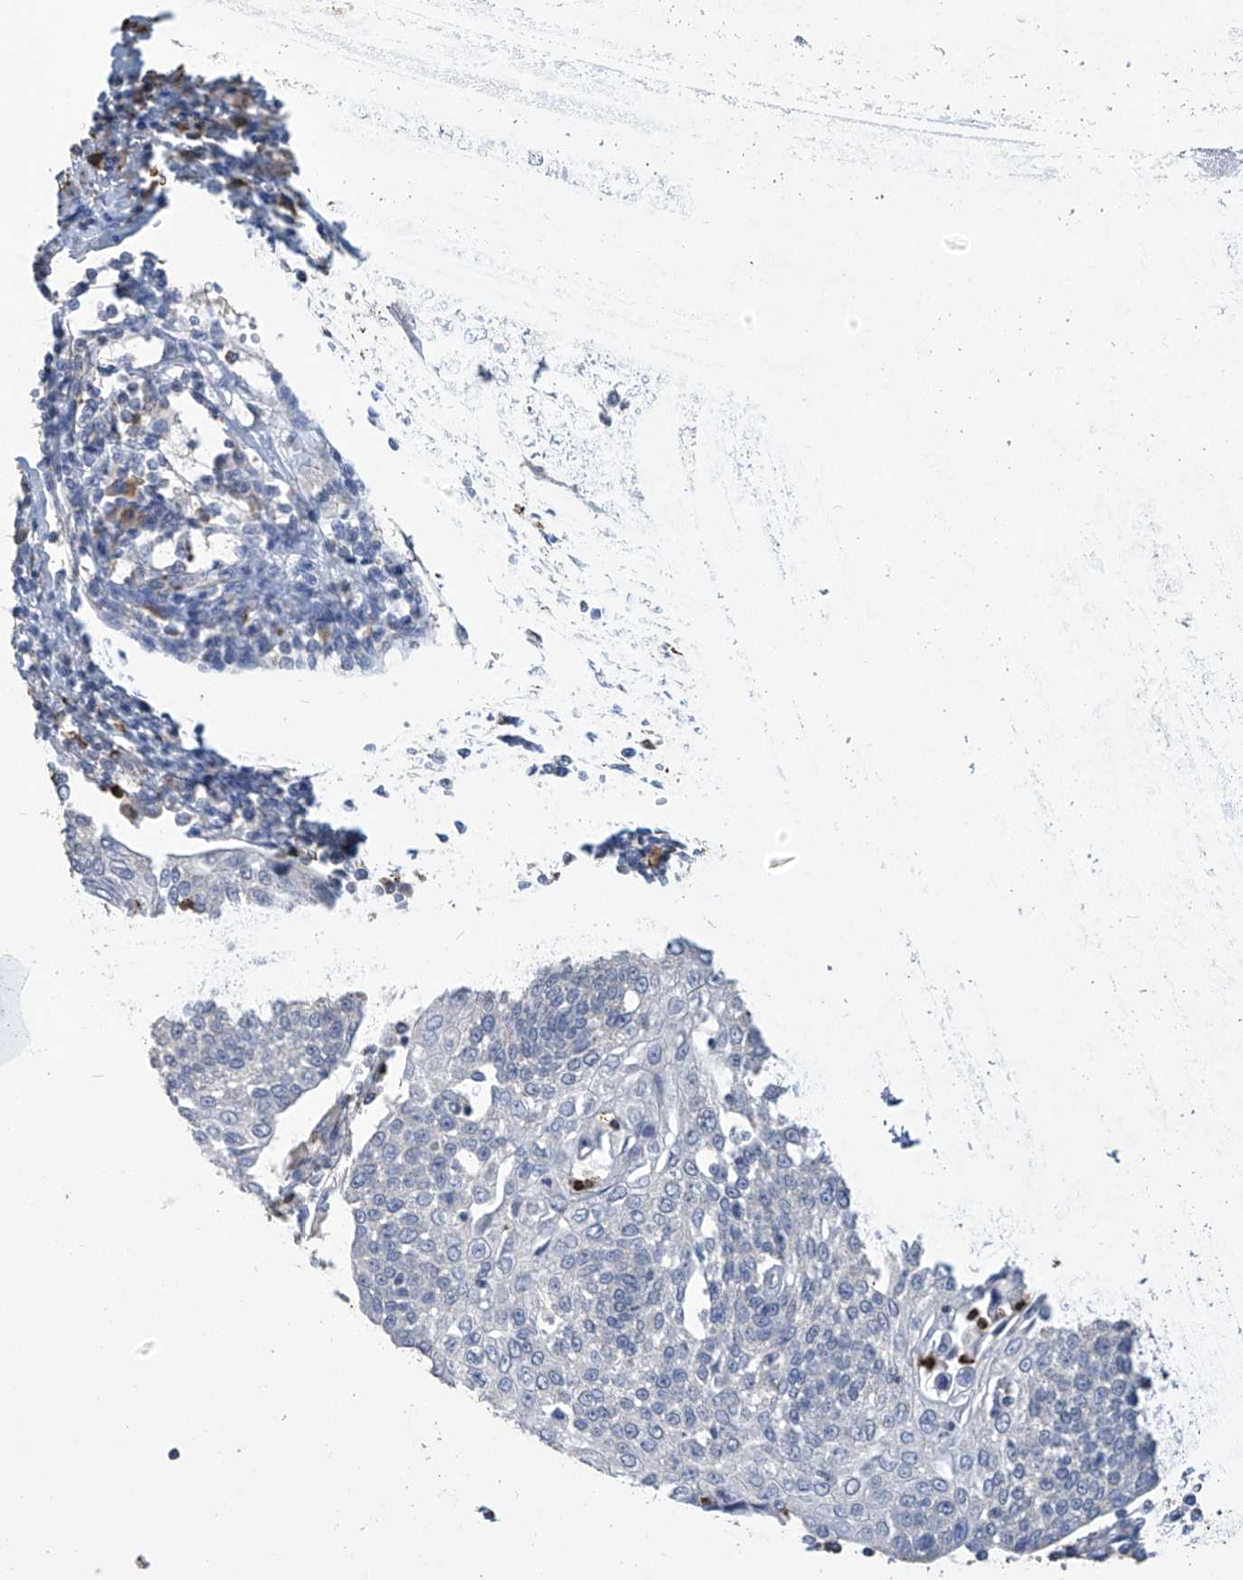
{"staining": {"intensity": "negative", "quantity": "none", "location": "none"}, "tissue": "cervical cancer", "cell_type": "Tumor cells", "image_type": "cancer", "snomed": [{"axis": "morphology", "description": "Squamous cell carcinoma, NOS"}, {"axis": "topography", "description": "Cervix"}], "caption": "Immunohistochemical staining of human squamous cell carcinoma (cervical) shows no significant positivity in tumor cells.", "gene": "OGT", "patient": {"sex": "female", "age": 34}}